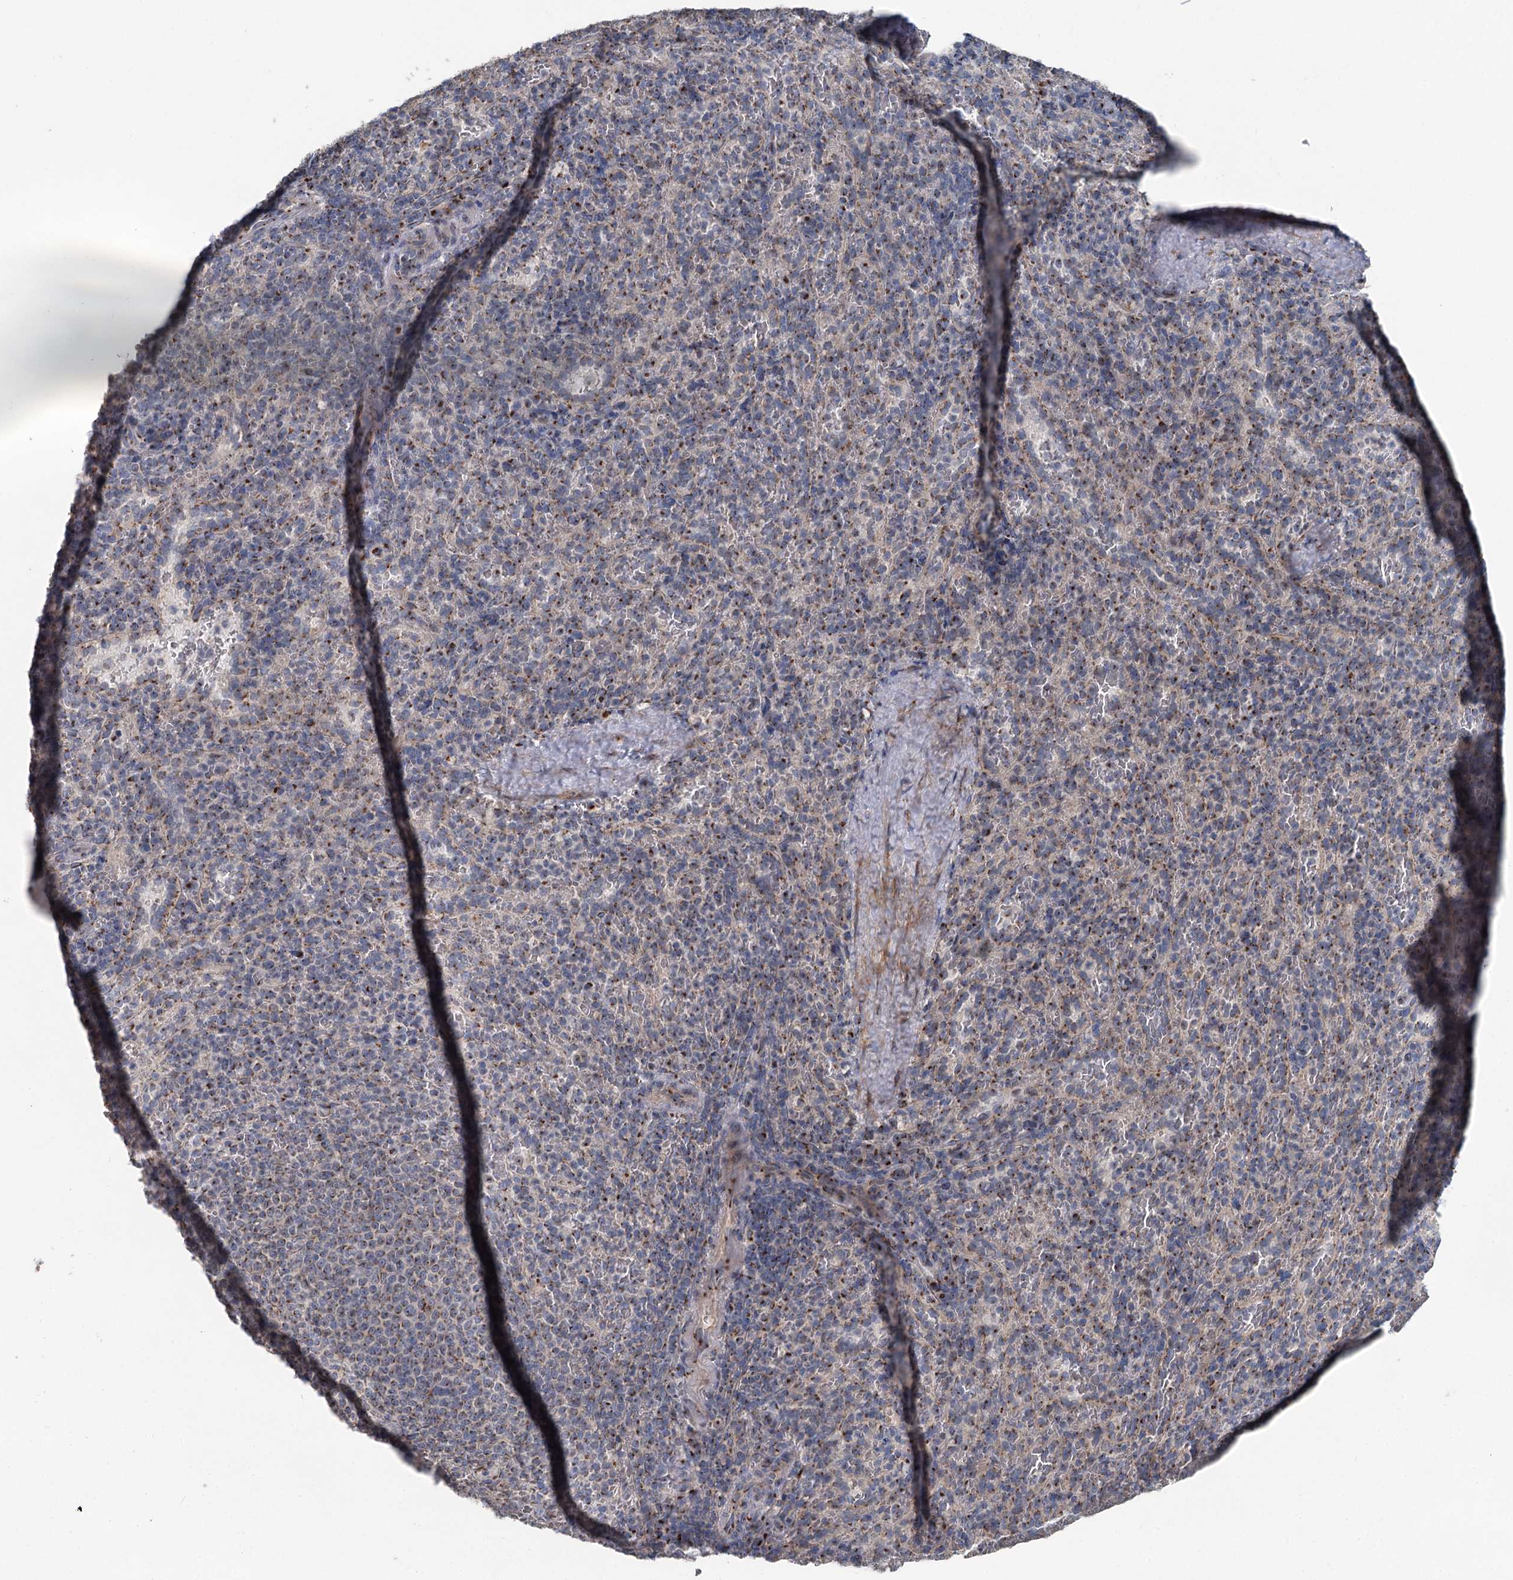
{"staining": {"intensity": "moderate", "quantity": "25%-75%", "location": "cytoplasmic/membranous"}, "tissue": "spleen", "cell_type": "Cells in red pulp", "image_type": "normal", "snomed": [{"axis": "morphology", "description": "Normal tissue, NOS"}, {"axis": "topography", "description": "Spleen"}], "caption": "Immunohistochemical staining of benign human spleen shows 25%-75% levels of moderate cytoplasmic/membranous protein positivity in about 25%-75% of cells in red pulp.", "gene": "ITIH5", "patient": {"sex": "female", "age": 21}}